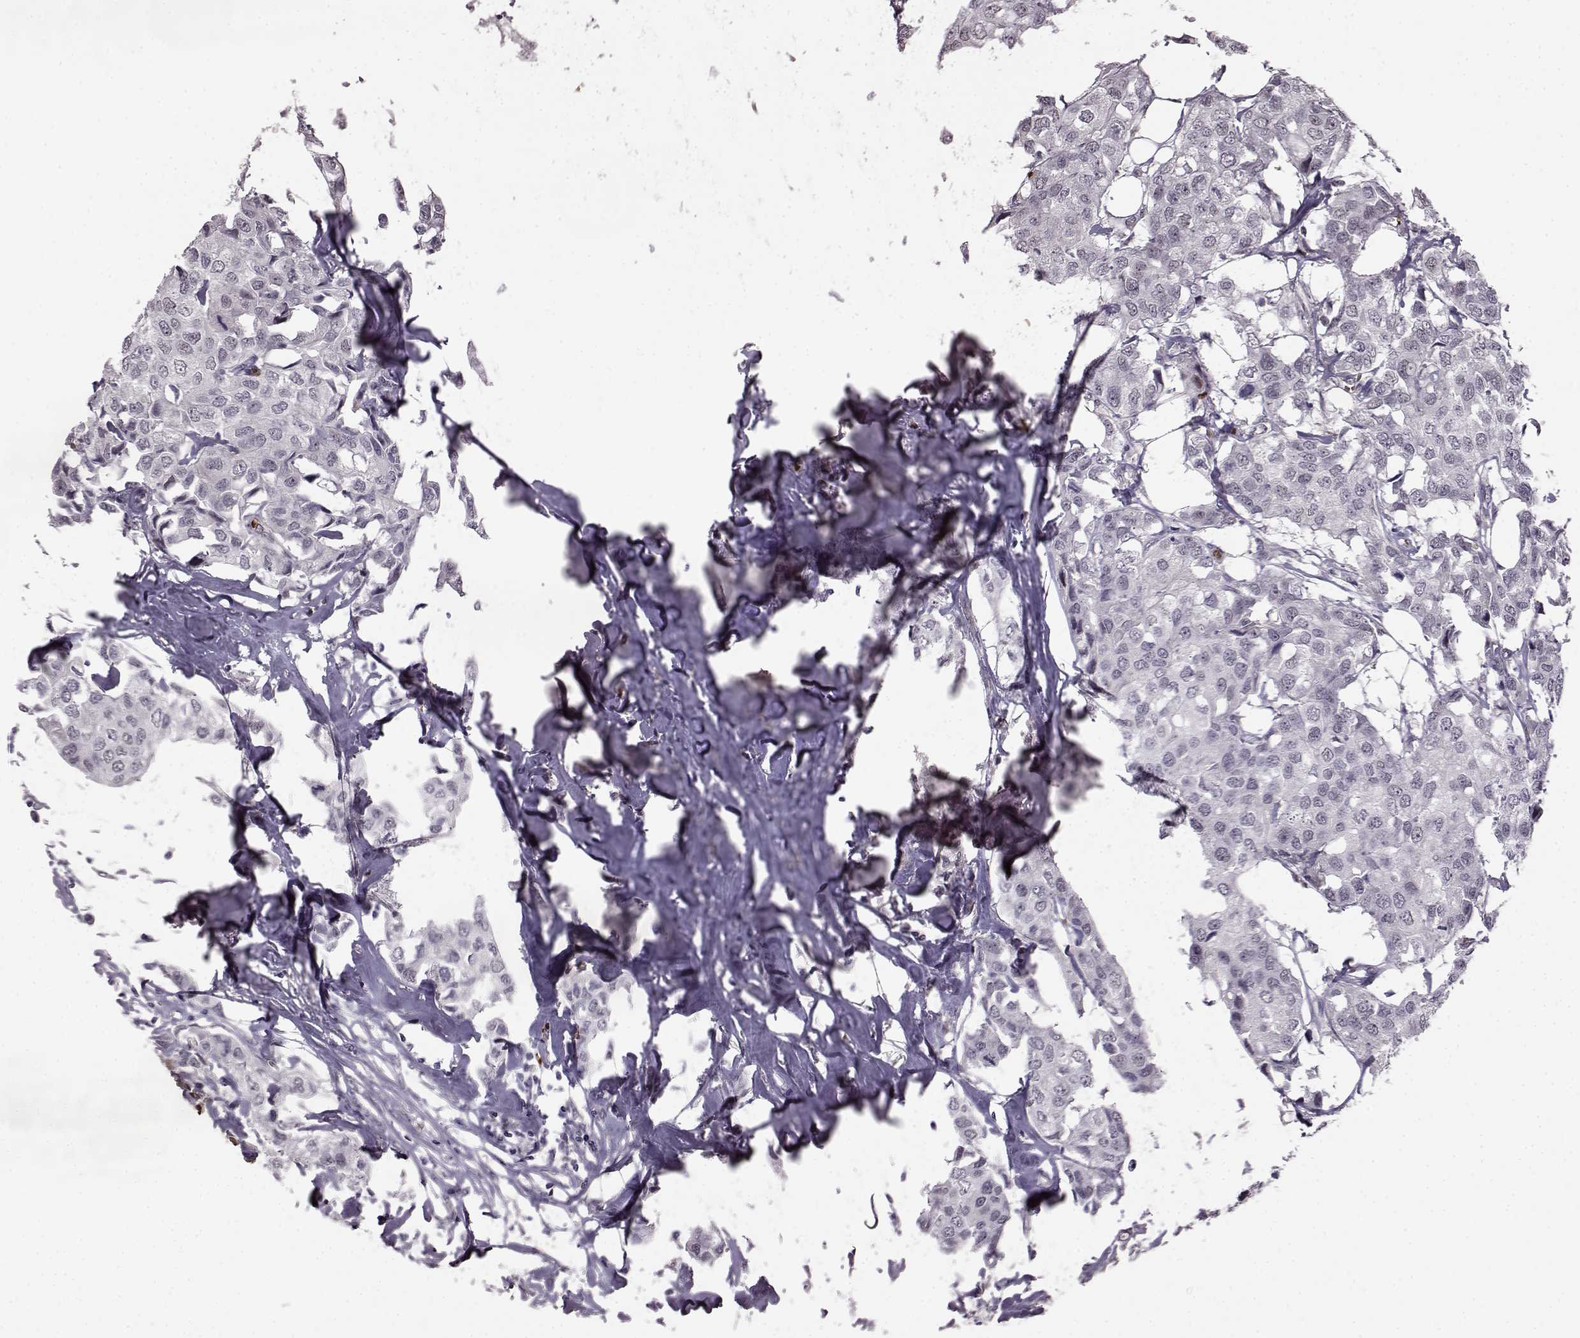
{"staining": {"intensity": "negative", "quantity": "none", "location": "none"}, "tissue": "breast cancer", "cell_type": "Tumor cells", "image_type": "cancer", "snomed": [{"axis": "morphology", "description": "Duct carcinoma"}, {"axis": "topography", "description": "Breast"}], "caption": "Histopathology image shows no significant protein staining in tumor cells of invasive ductal carcinoma (breast). Brightfield microscopy of immunohistochemistry (IHC) stained with DAB (3,3'-diaminobenzidine) (brown) and hematoxylin (blue), captured at high magnification.", "gene": "PROP1", "patient": {"sex": "female", "age": 80}}